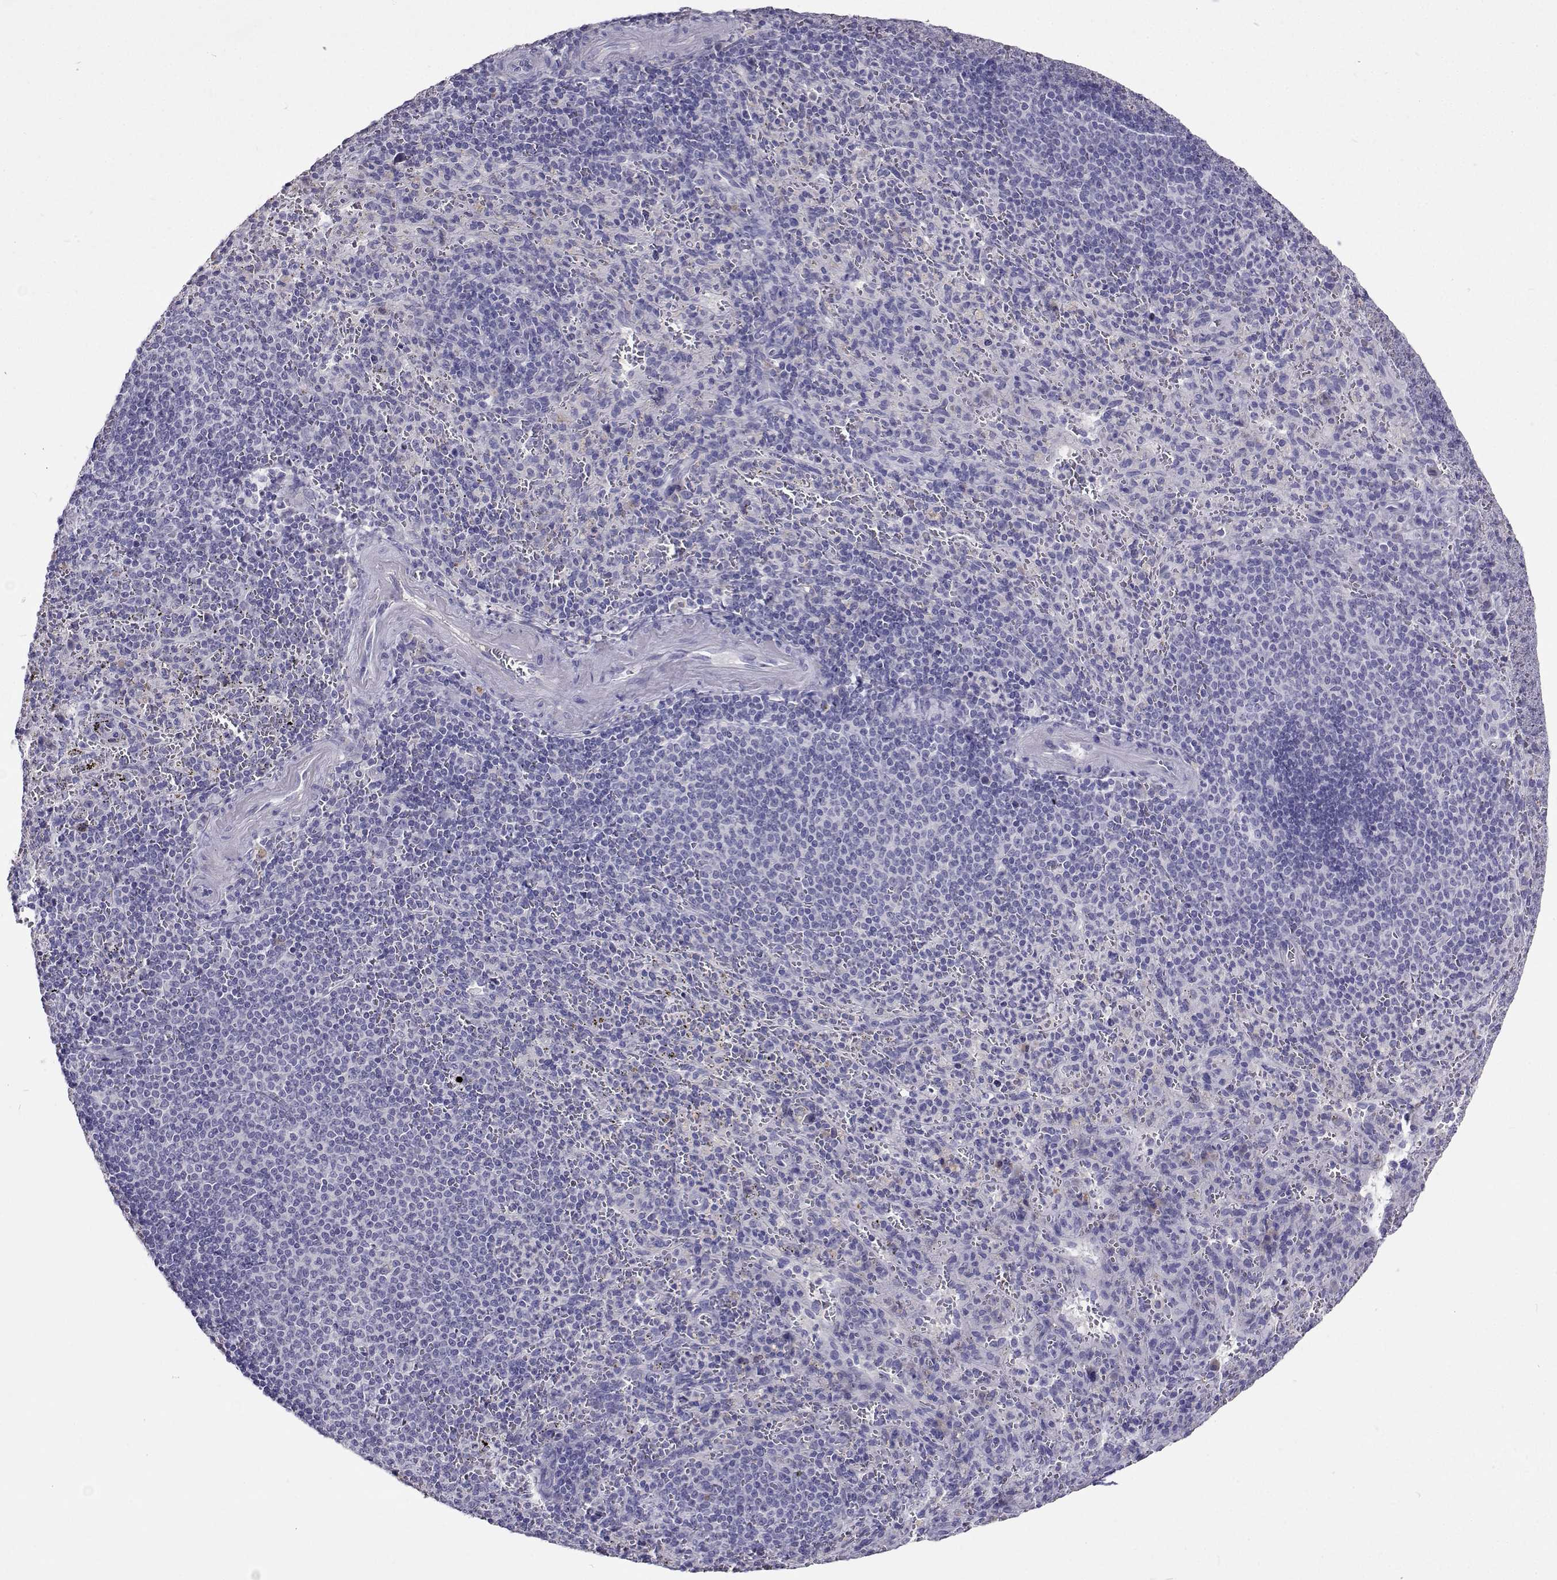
{"staining": {"intensity": "moderate", "quantity": "<25%", "location": "cytoplasmic/membranous"}, "tissue": "spleen", "cell_type": "Cells in red pulp", "image_type": "normal", "snomed": [{"axis": "morphology", "description": "Normal tissue, NOS"}, {"axis": "topography", "description": "Spleen"}], "caption": "A micrograph of spleen stained for a protein shows moderate cytoplasmic/membranous brown staining in cells in red pulp. (brown staining indicates protein expression, while blue staining denotes nuclei).", "gene": "CFAP44", "patient": {"sex": "male", "age": 57}}